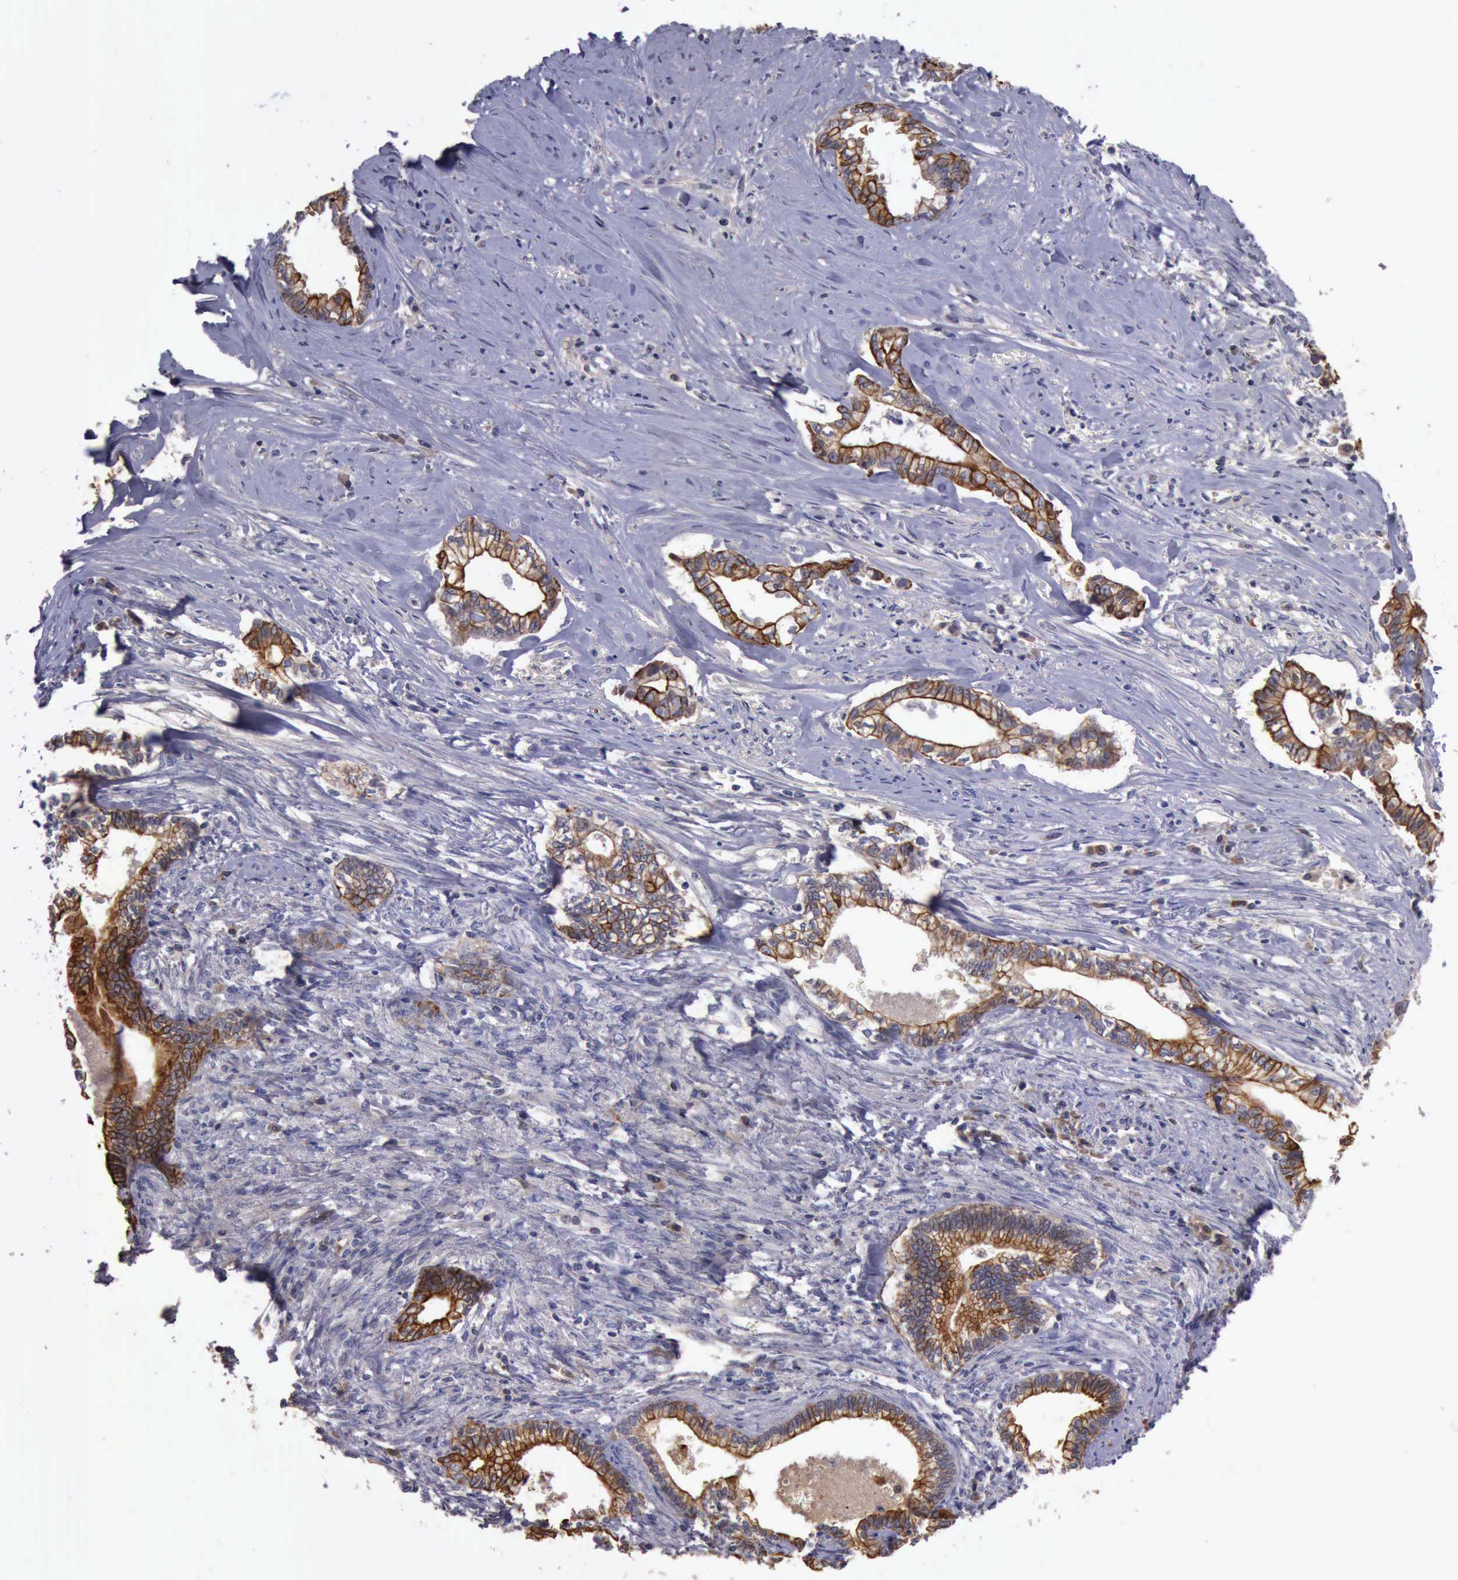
{"staining": {"intensity": "moderate", "quantity": "25%-75%", "location": "cytoplasmic/membranous"}, "tissue": "liver cancer", "cell_type": "Tumor cells", "image_type": "cancer", "snomed": [{"axis": "morphology", "description": "Cholangiocarcinoma"}, {"axis": "topography", "description": "Liver"}], "caption": "IHC photomicrograph of neoplastic tissue: liver cancer stained using immunohistochemistry (IHC) demonstrates medium levels of moderate protein expression localized specifically in the cytoplasmic/membranous of tumor cells, appearing as a cytoplasmic/membranous brown color.", "gene": "RAB39B", "patient": {"sex": "male", "age": 57}}